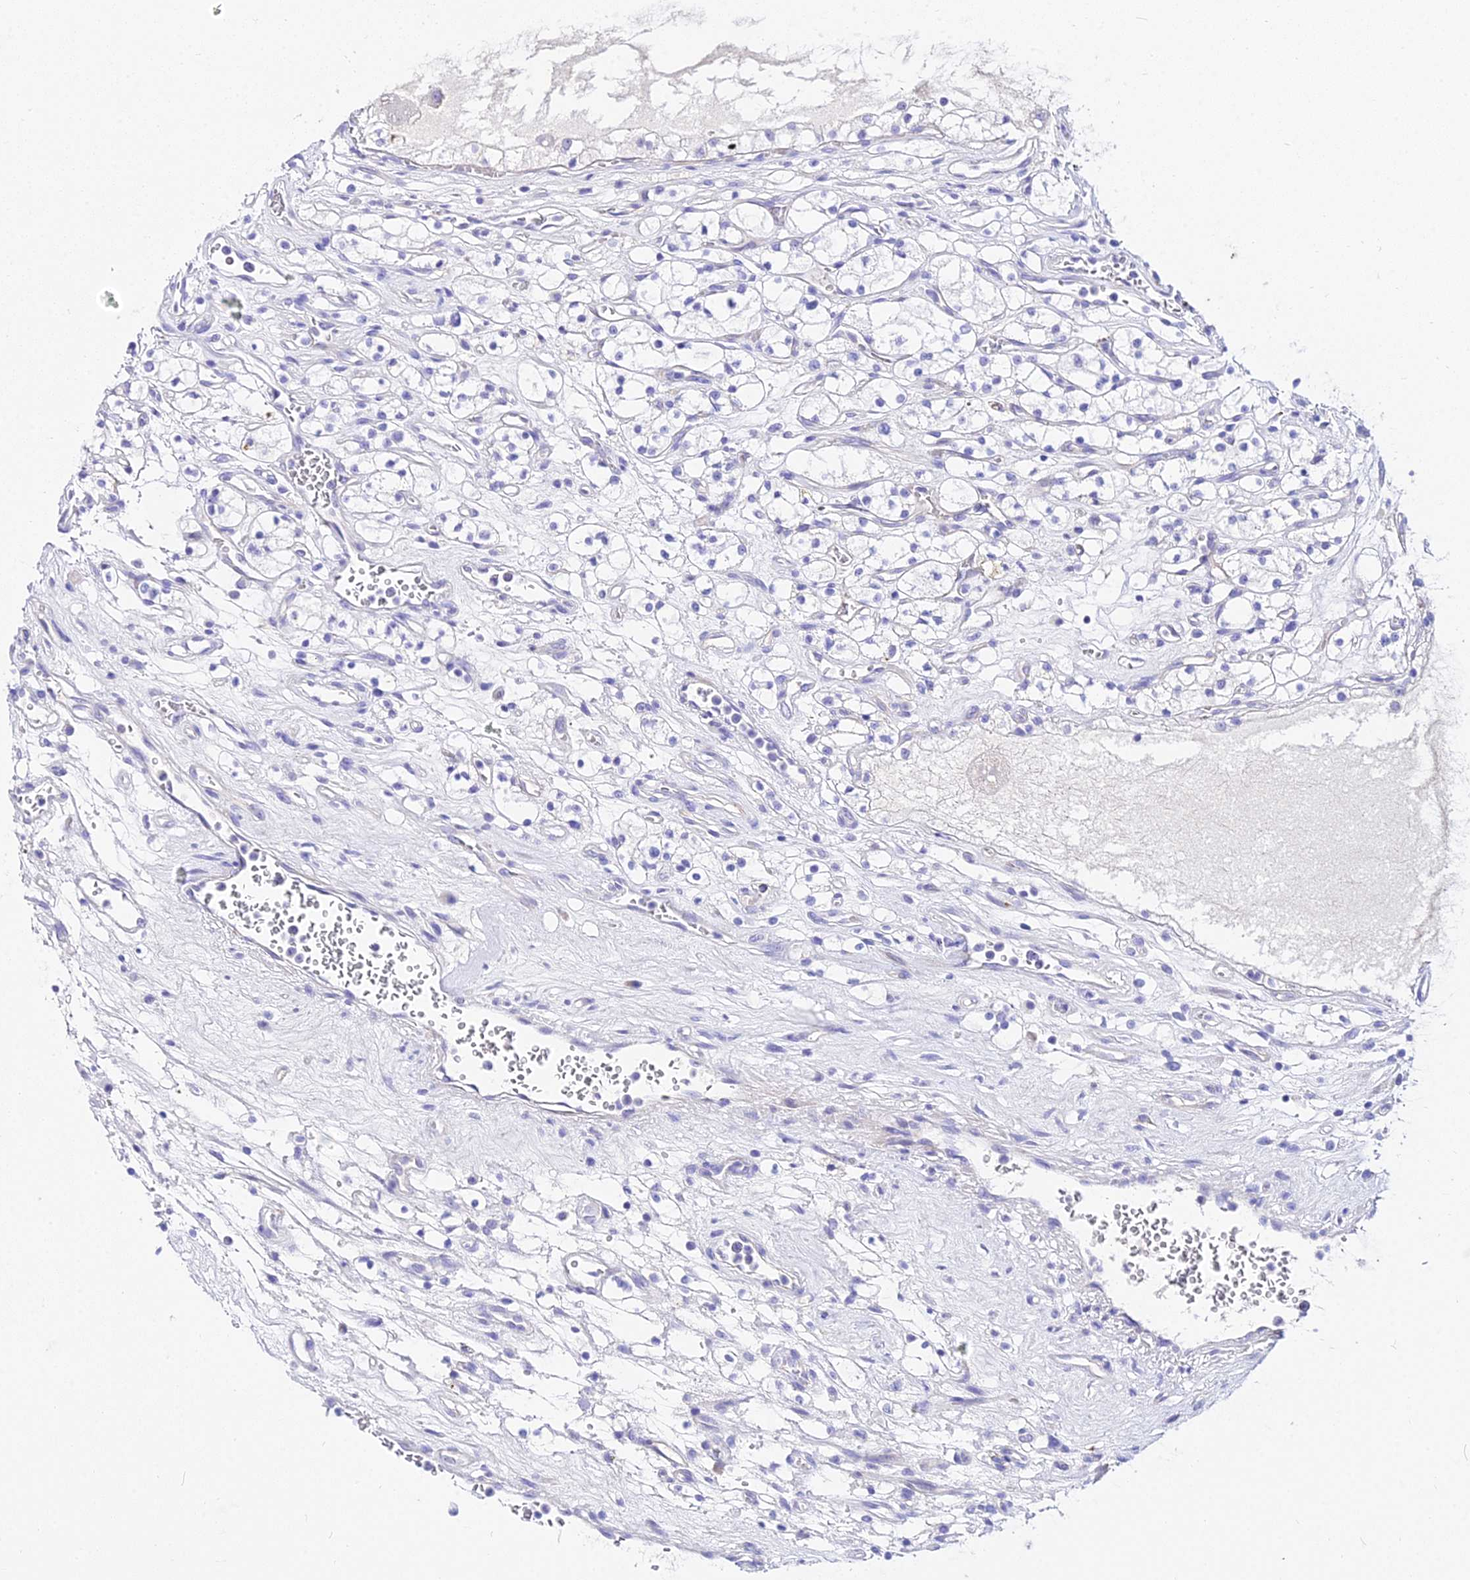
{"staining": {"intensity": "negative", "quantity": "none", "location": "none"}, "tissue": "renal cancer", "cell_type": "Tumor cells", "image_type": "cancer", "snomed": [{"axis": "morphology", "description": "Adenocarcinoma, NOS"}, {"axis": "topography", "description": "Kidney"}], "caption": "The image reveals no significant staining in tumor cells of renal adenocarcinoma.", "gene": "DEFB106A", "patient": {"sex": "female", "age": 69}}